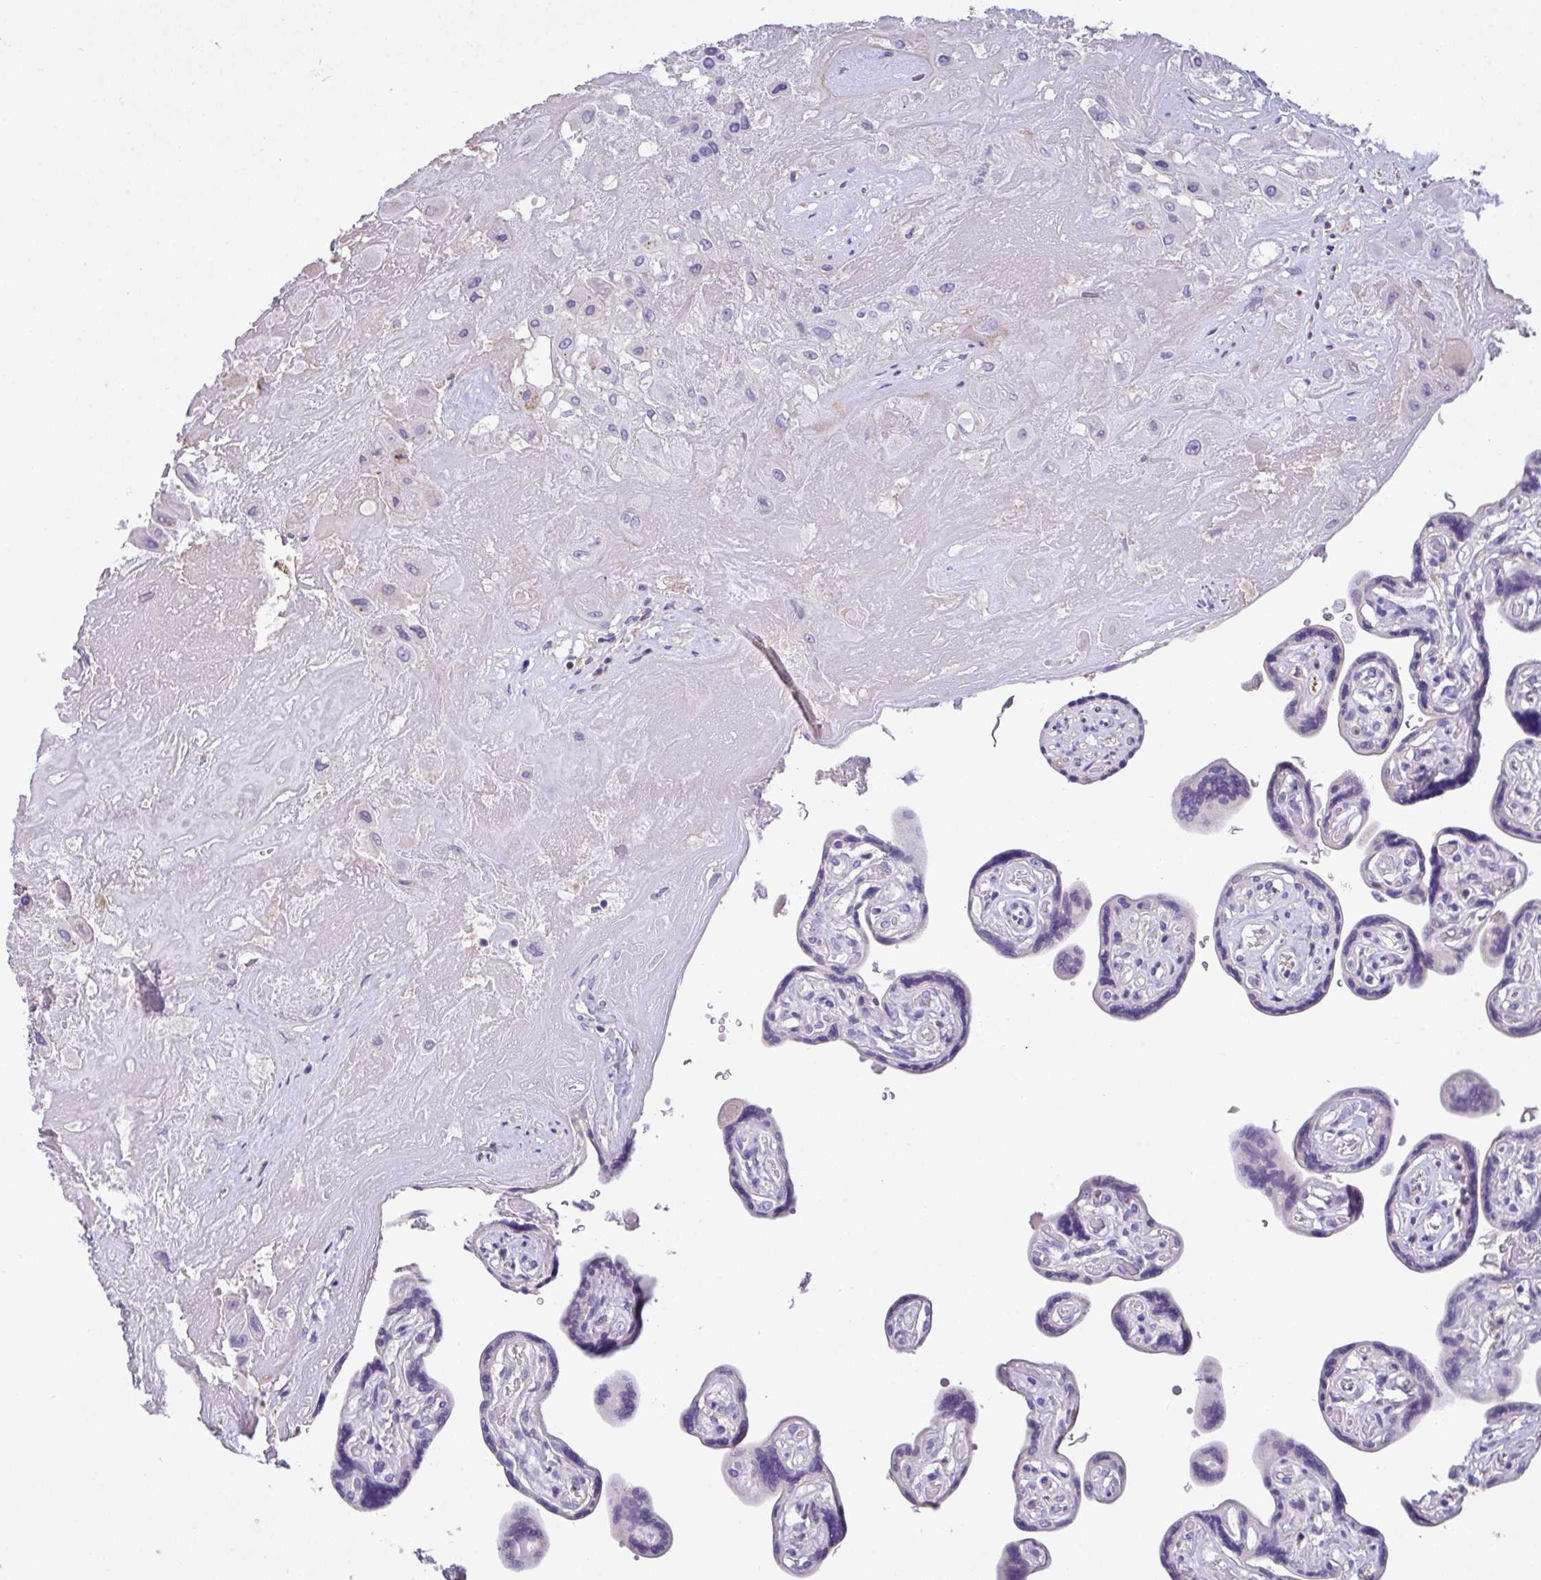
{"staining": {"intensity": "negative", "quantity": "none", "location": "none"}, "tissue": "placenta", "cell_type": "Decidual cells", "image_type": "normal", "snomed": [{"axis": "morphology", "description": "Normal tissue, NOS"}, {"axis": "topography", "description": "Placenta"}], "caption": "The micrograph demonstrates no staining of decidual cells in normal placenta.", "gene": "CA10", "patient": {"sex": "female", "age": 32}}